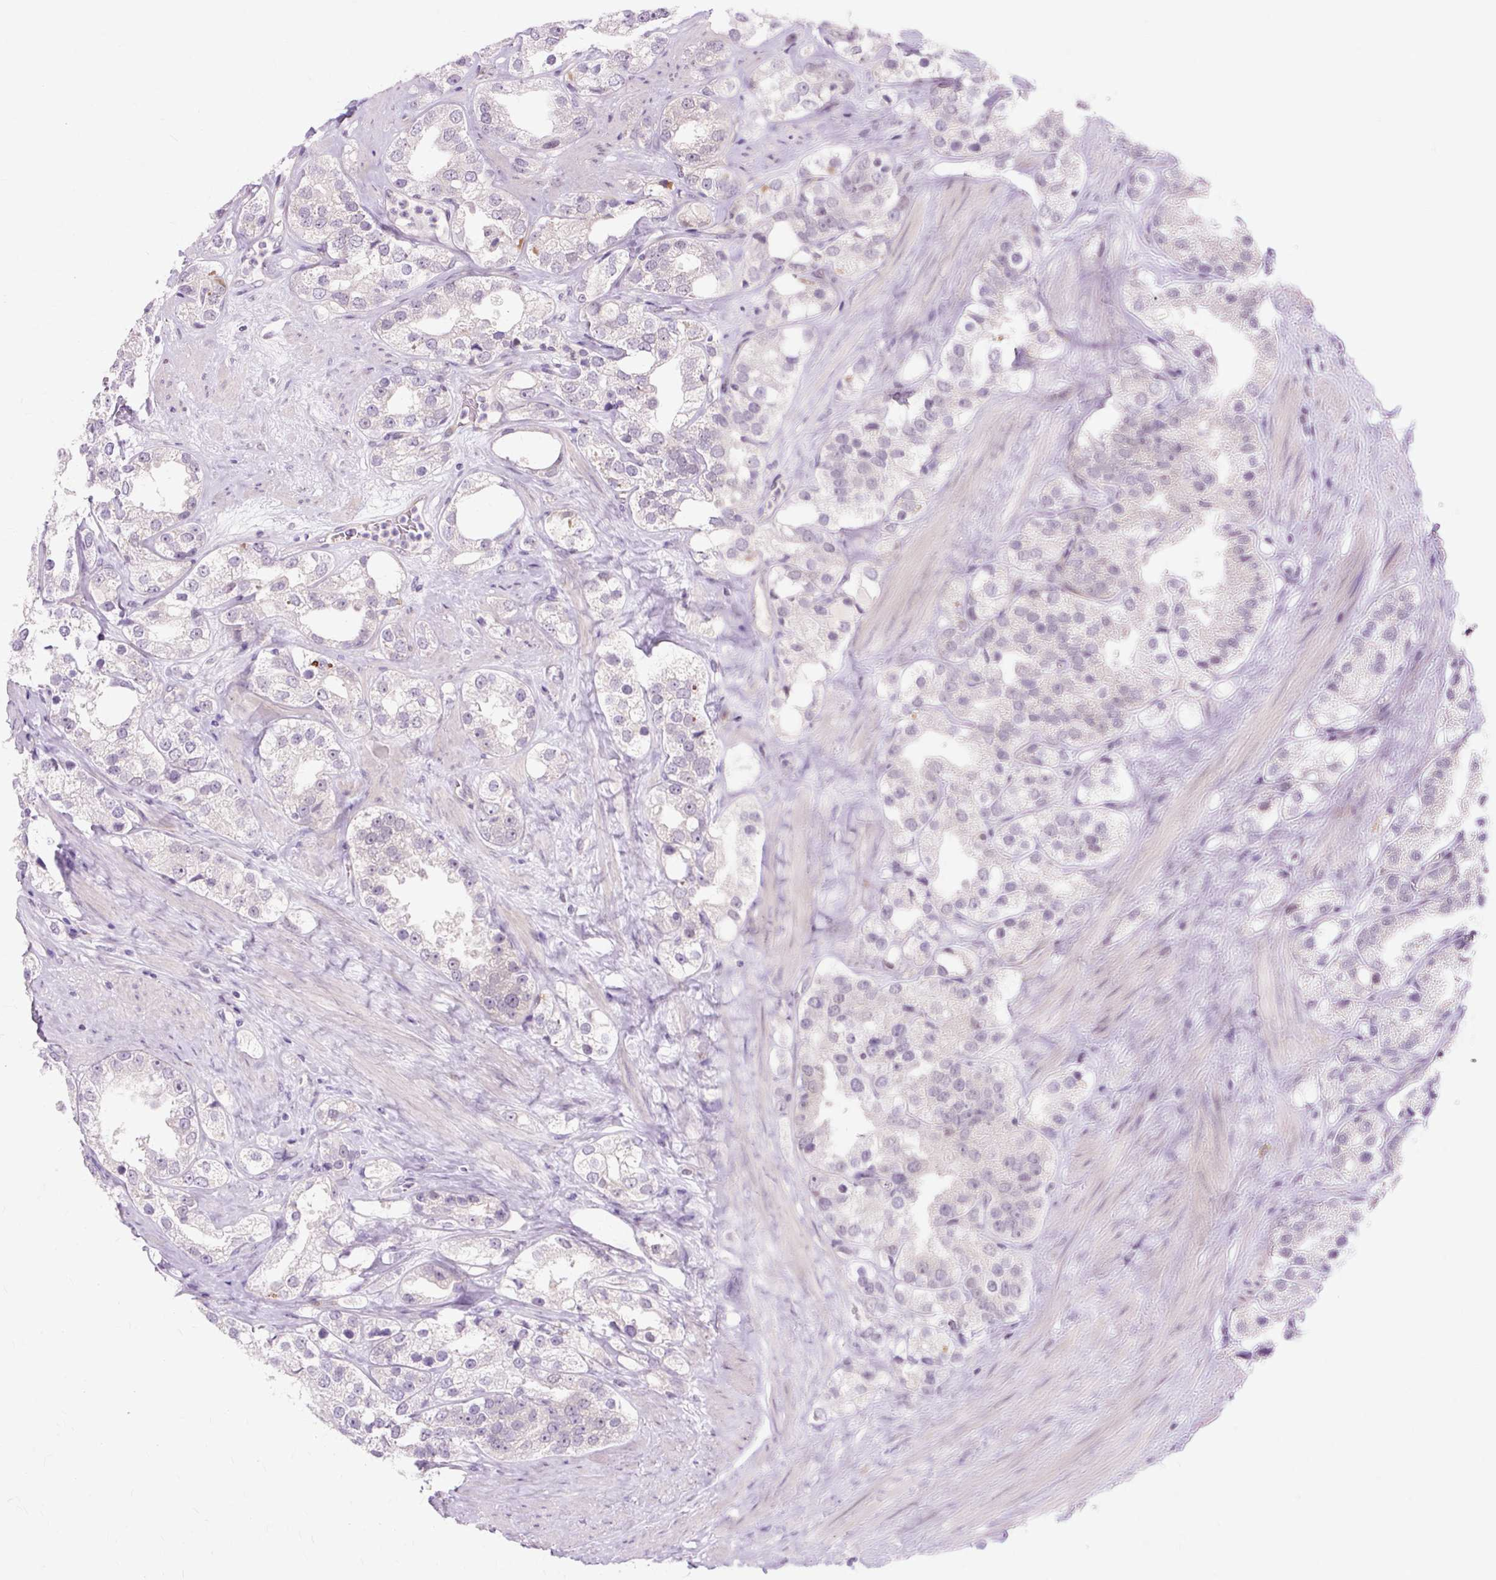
{"staining": {"intensity": "negative", "quantity": "none", "location": "none"}, "tissue": "prostate cancer", "cell_type": "Tumor cells", "image_type": "cancer", "snomed": [{"axis": "morphology", "description": "Adenocarcinoma, NOS"}, {"axis": "topography", "description": "Prostate"}], "caption": "This is a photomicrograph of immunohistochemistry (IHC) staining of adenocarcinoma (prostate), which shows no staining in tumor cells.", "gene": "ZNF35", "patient": {"sex": "male", "age": 79}}